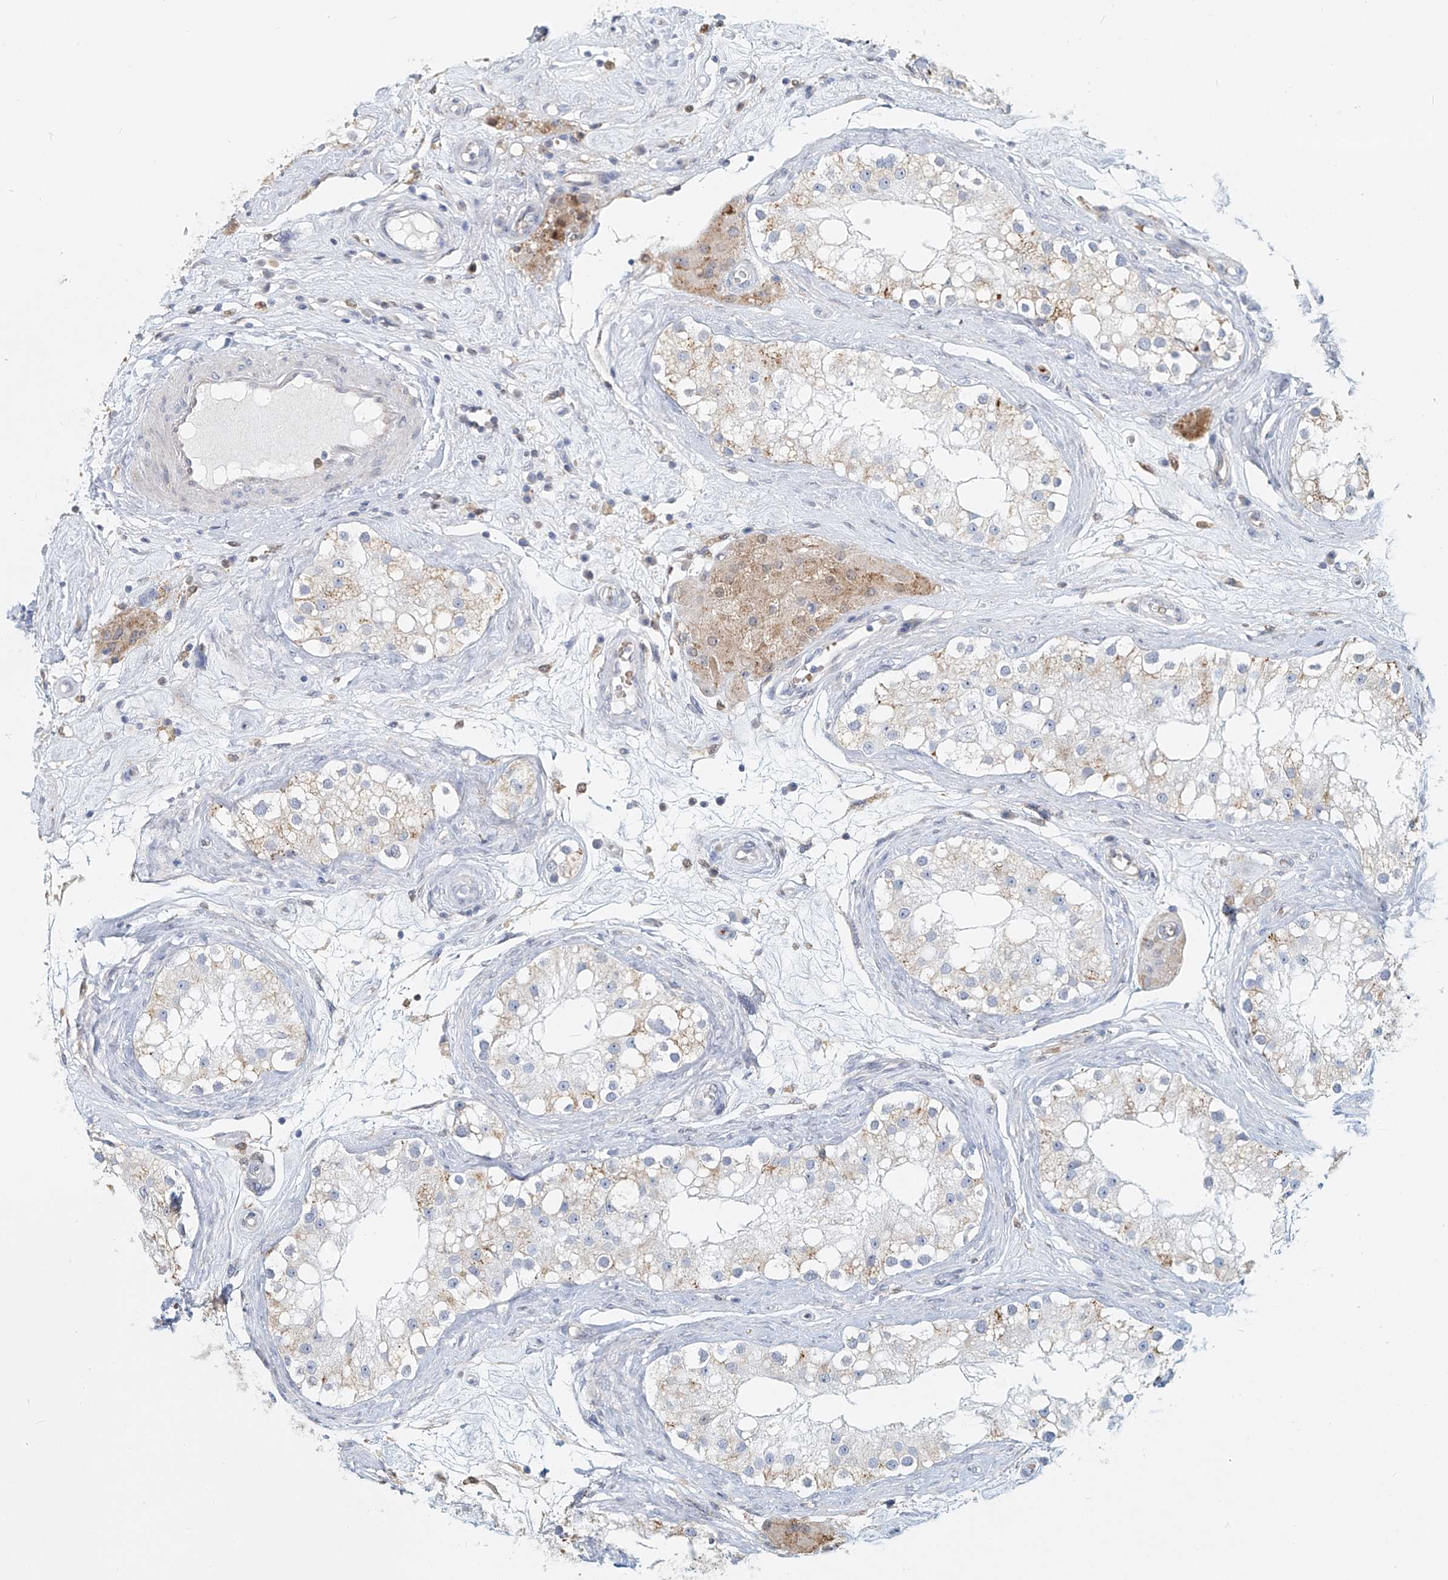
{"staining": {"intensity": "weak", "quantity": "<25%", "location": "cytoplasmic/membranous"}, "tissue": "testis", "cell_type": "Cells in seminiferous ducts", "image_type": "normal", "snomed": [{"axis": "morphology", "description": "Normal tissue, NOS"}, {"axis": "topography", "description": "Testis"}], "caption": "Immunohistochemistry (IHC) micrograph of benign human testis stained for a protein (brown), which displays no positivity in cells in seminiferous ducts. (DAB immunohistochemistry (IHC) visualized using brightfield microscopy, high magnification).", "gene": "PTPRA", "patient": {"sex": "male", "age": 84}}